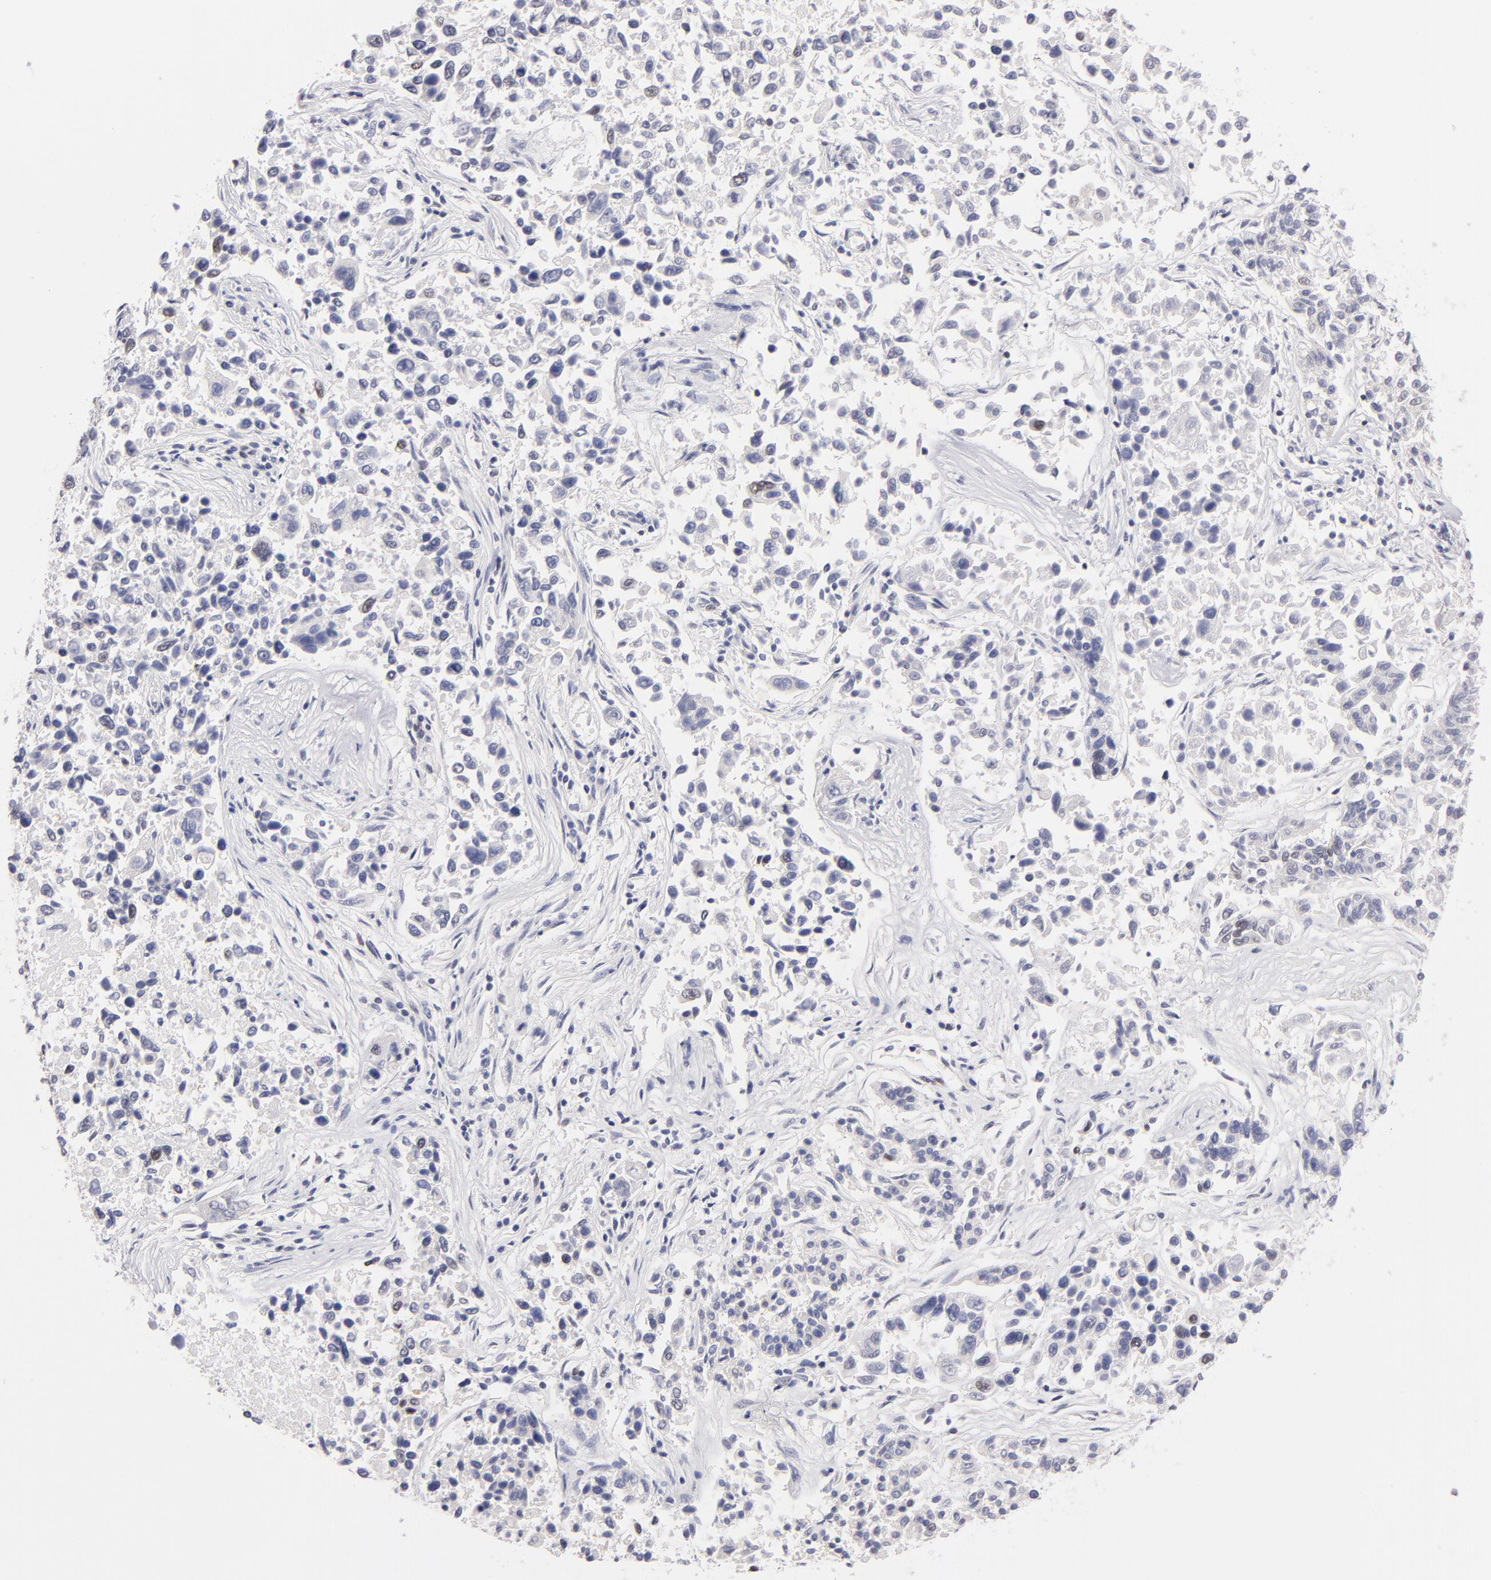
{"staining": {"intensity": "weak", "quantity": "<25%", "location": "nuclear"}, "tissue": "lung cancer", "cell_type": "Tumor cells", "image_type": "cancer", "snomed": [{"axis": "morphology", "description": "Adenocarcinoma, NOS"}, {"axis": "topography", "description": "Lung"}], "caption": "Tumor cells are negative for brown protein staining in adenocarcinoma (lung).", "gene": "TEX11", "patient": {"sex": "male", "age": 84}}